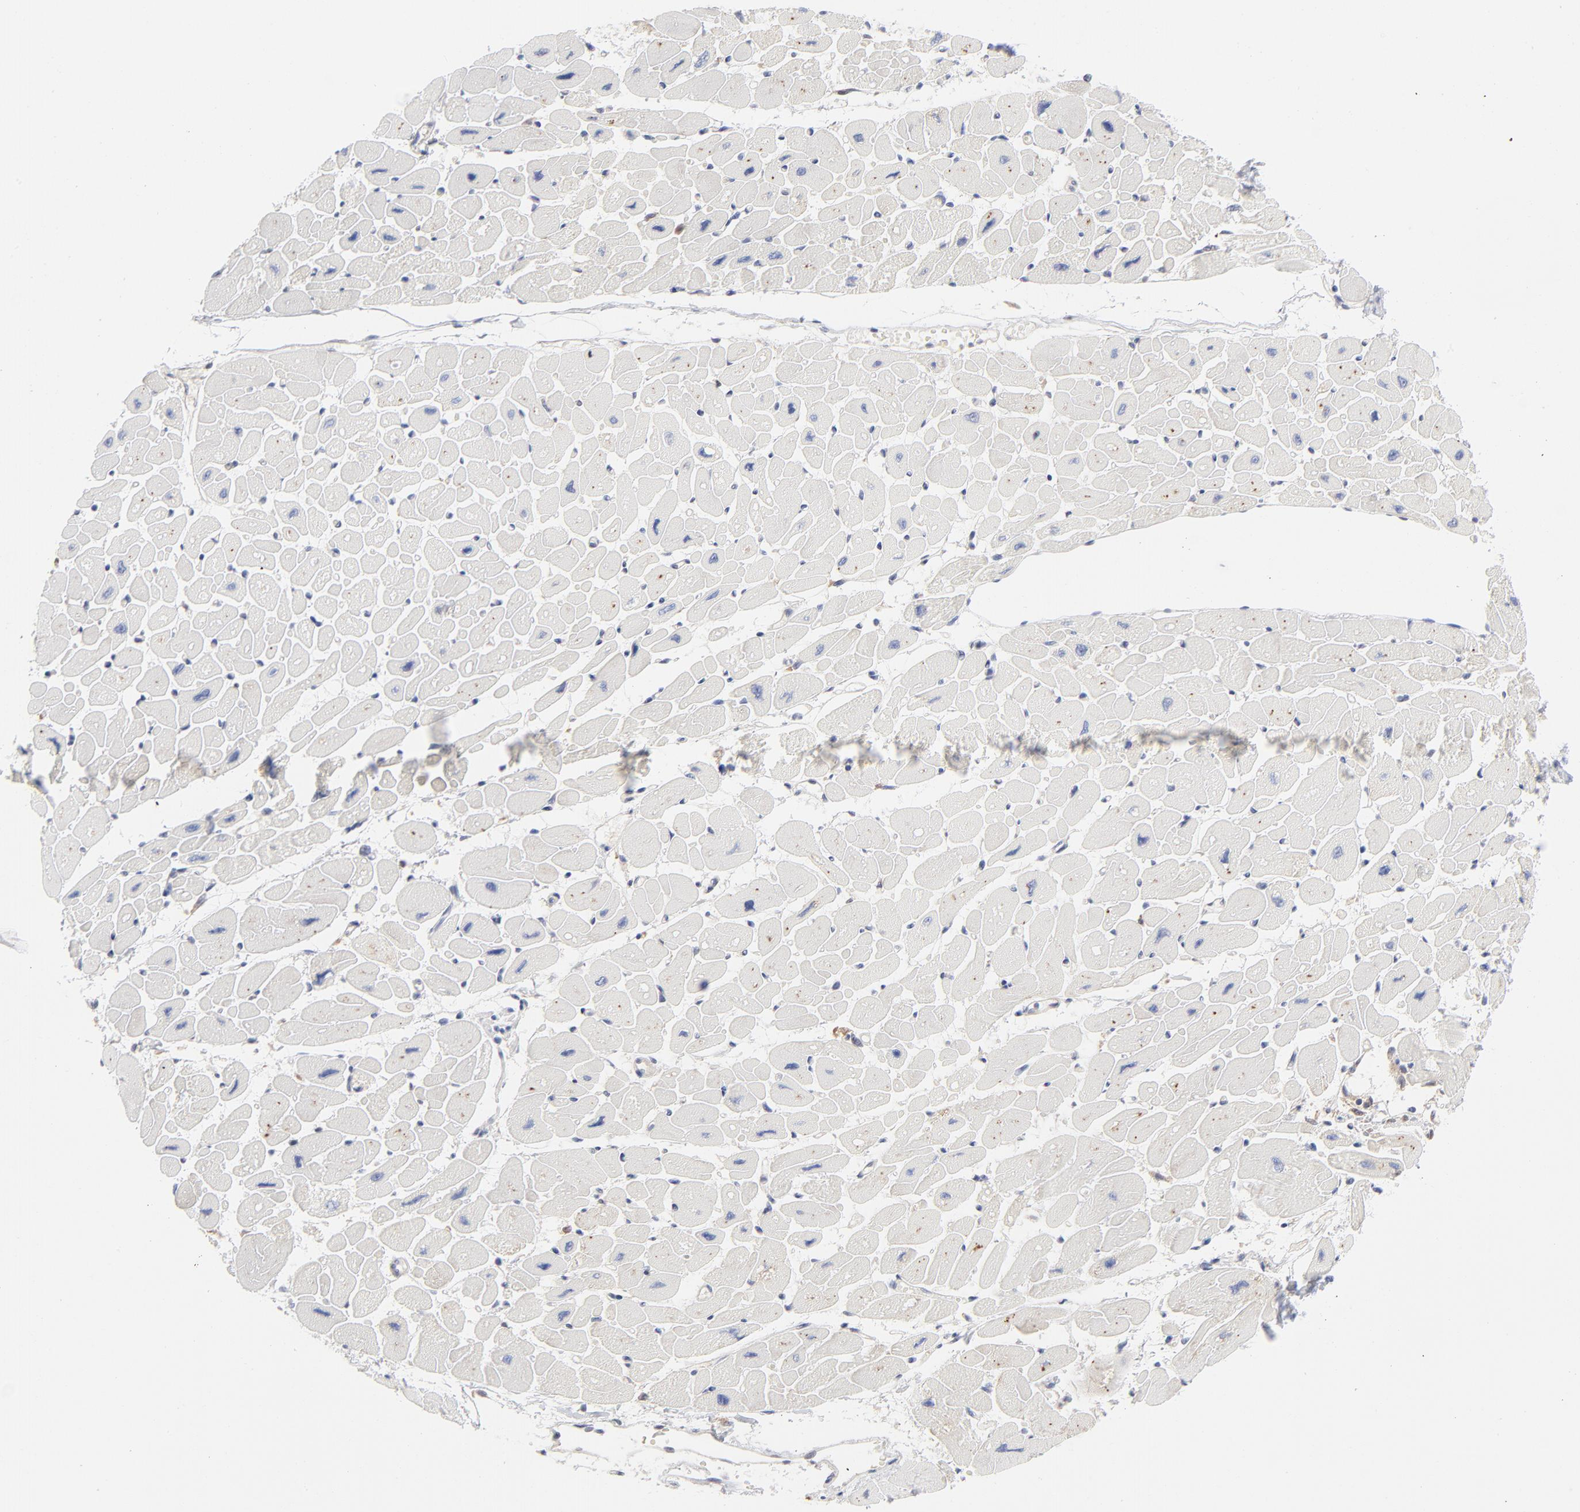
{"staining": {"intensity": "negative", "quantity": "none", "location": "none"}, "tissue": "heart muscle", "cell_type": "Cardiomyocytes", "image_type": "normal", "snomed": [{"axis": "morphology", "description": "Normal tissue, NOS"}, {"axis": "topography", "description": "Heart"}], "caption": "Cardiomyocytes show no significant protein positivity in normal heart muscle.", "gene": "ARRB1", "patient": {"sex": "female", "age": 54}}